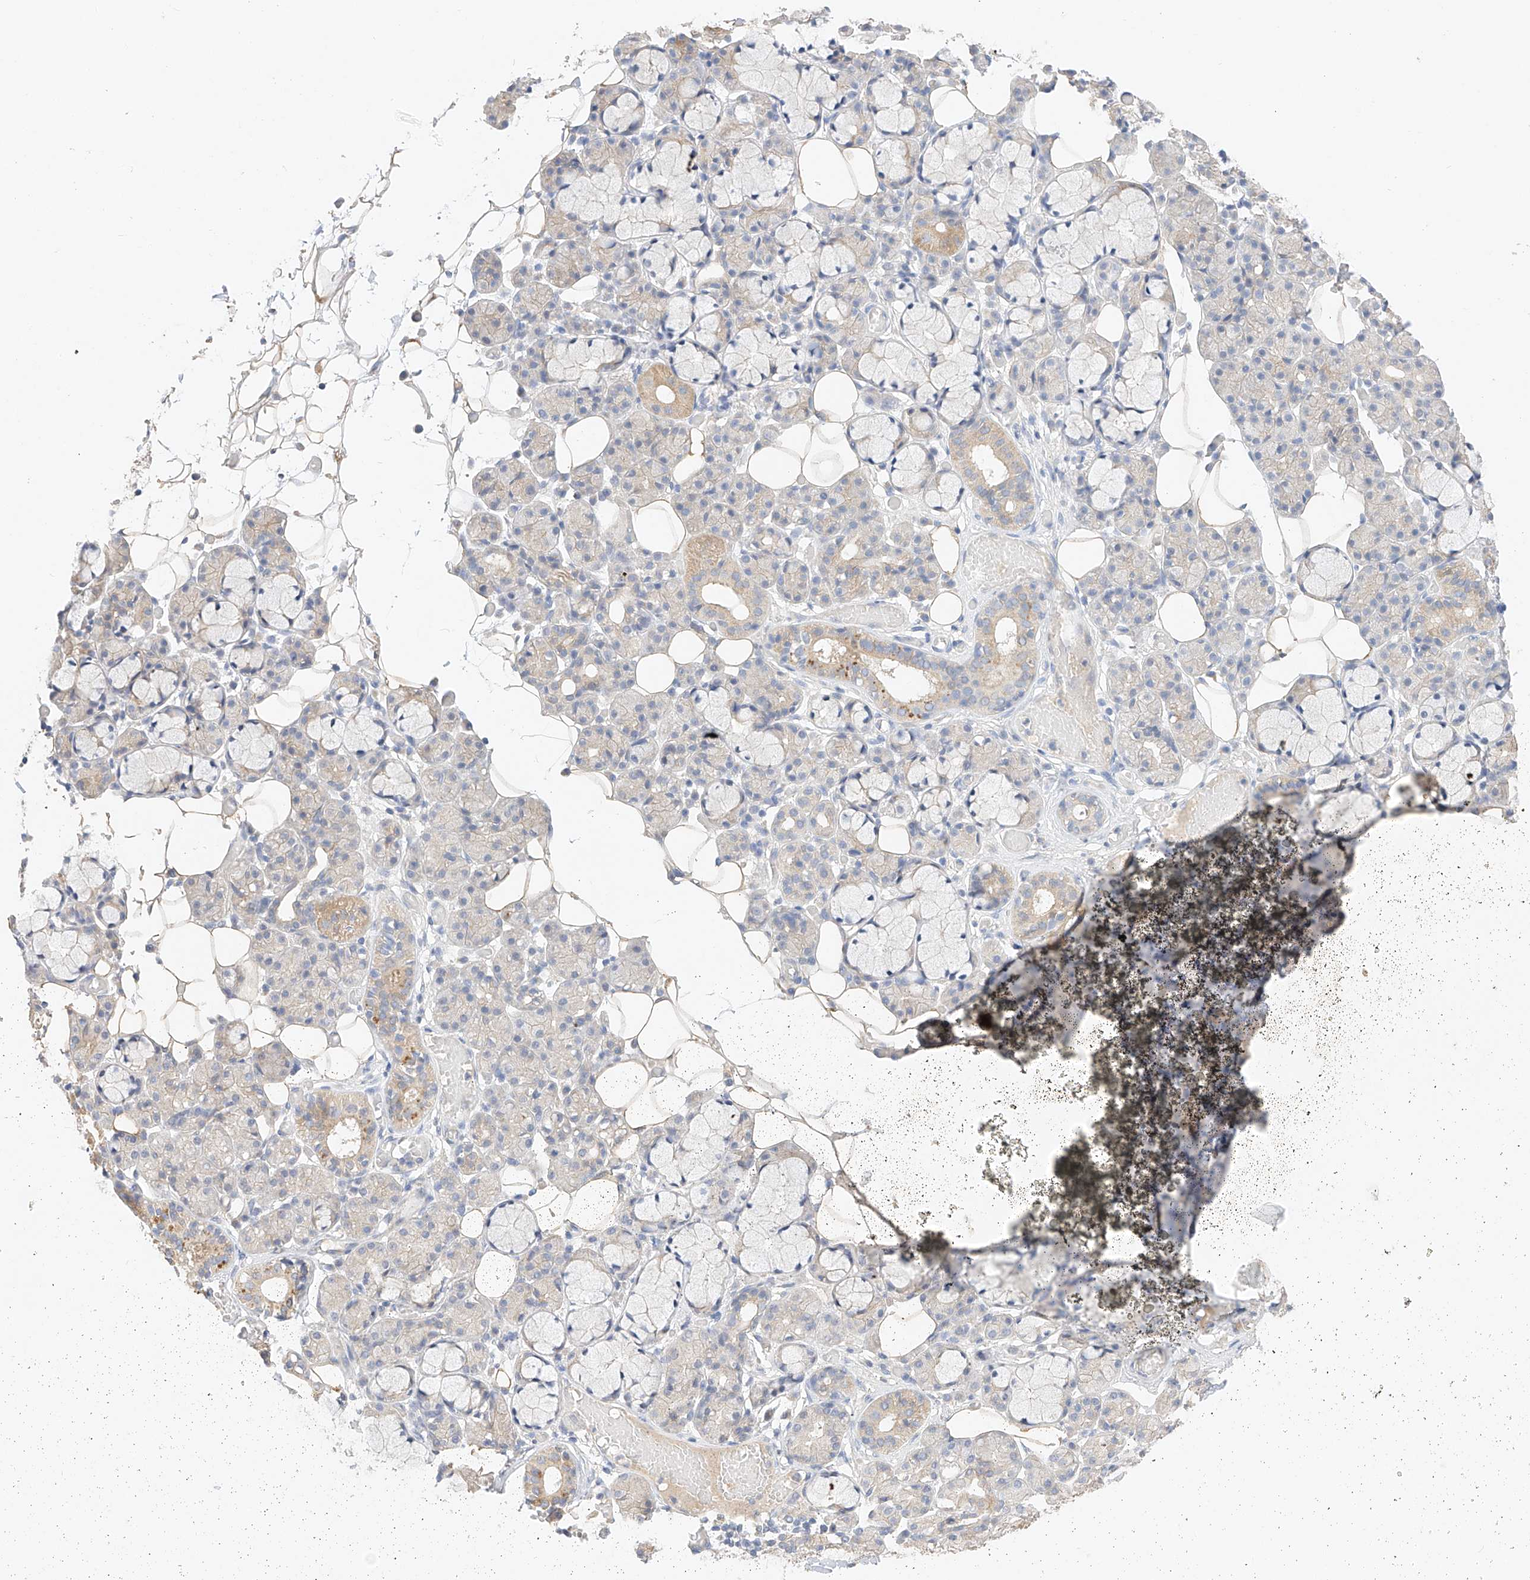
{"staining": {"intensity": "weak", "quantity": "<25%", "location": "cytoplasmic/membranous"}, "tissue": "salivary gland", "cell_type": "Glandular cells", "image_type": "normal", "snomed": [{"axis": "morphology", "description": "Normal tissue, NOS"}, {"axis": "topography", "description": "Salivary gland"}], "caption": "This is an immunohistochemistry (IHC) image of benign salivary gland. There is no expression in glandular cells.", "gene": "IL22RA2", "patient": {"sex": "male", "age": 63}}